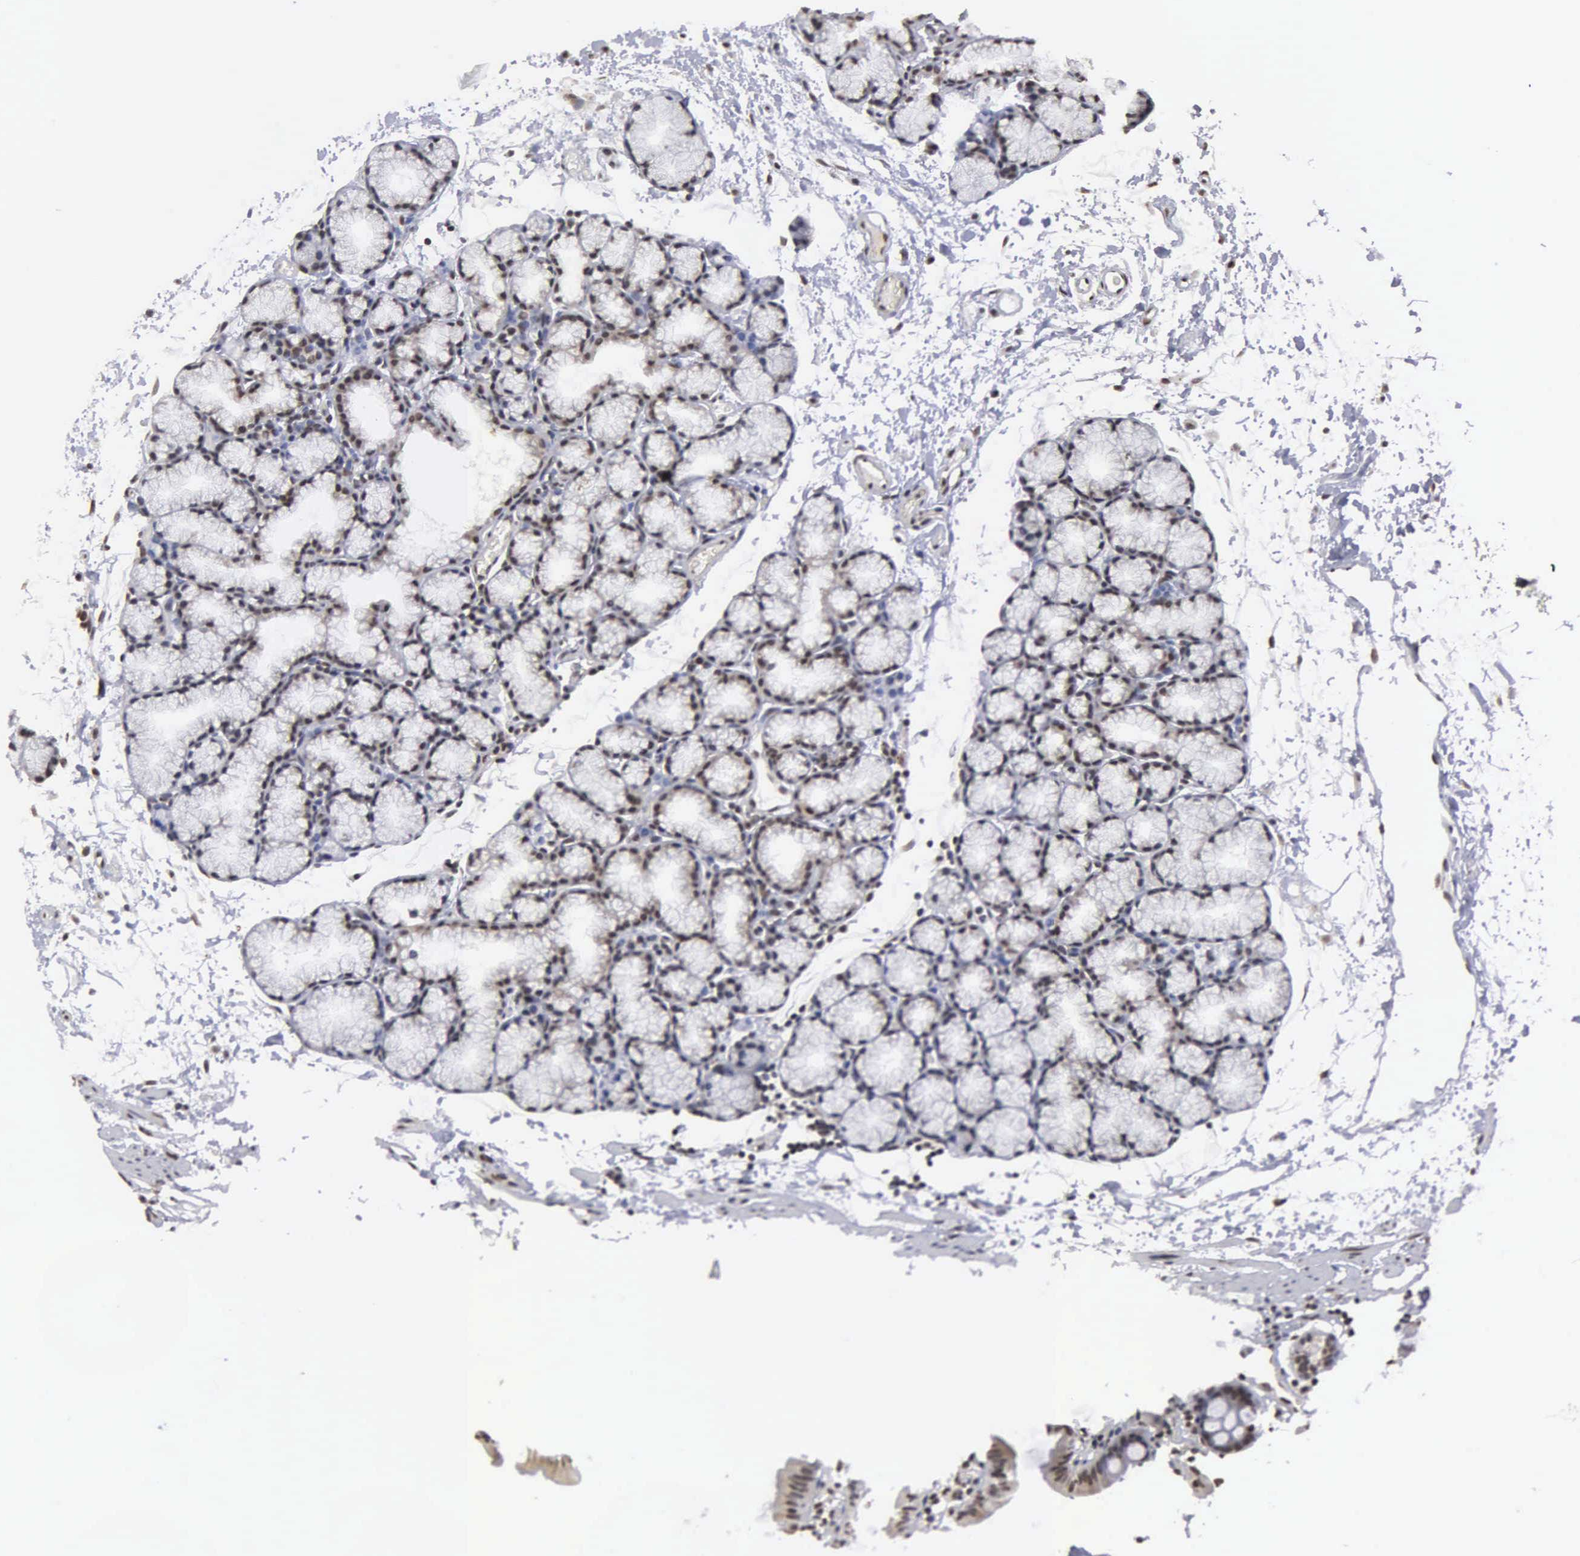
{"staining": {"intensity": "weak", "quantity": ">75%", "location": "nuclear"}, "tissue": "duodenum", "cell_type": "Glandular cells", "image_type": "normal", "snomed": [{"axis": "morphology", "description": "Normal tissue, NOS"}, {"axis": "topography", "description": "Duodenum"}], "caption": "Weak nuclear positivity is present in about >75% of glandular cells in normal duodenum.", "gene": "GTF2A1", "patient": {"sex": "female", "age": 48}}